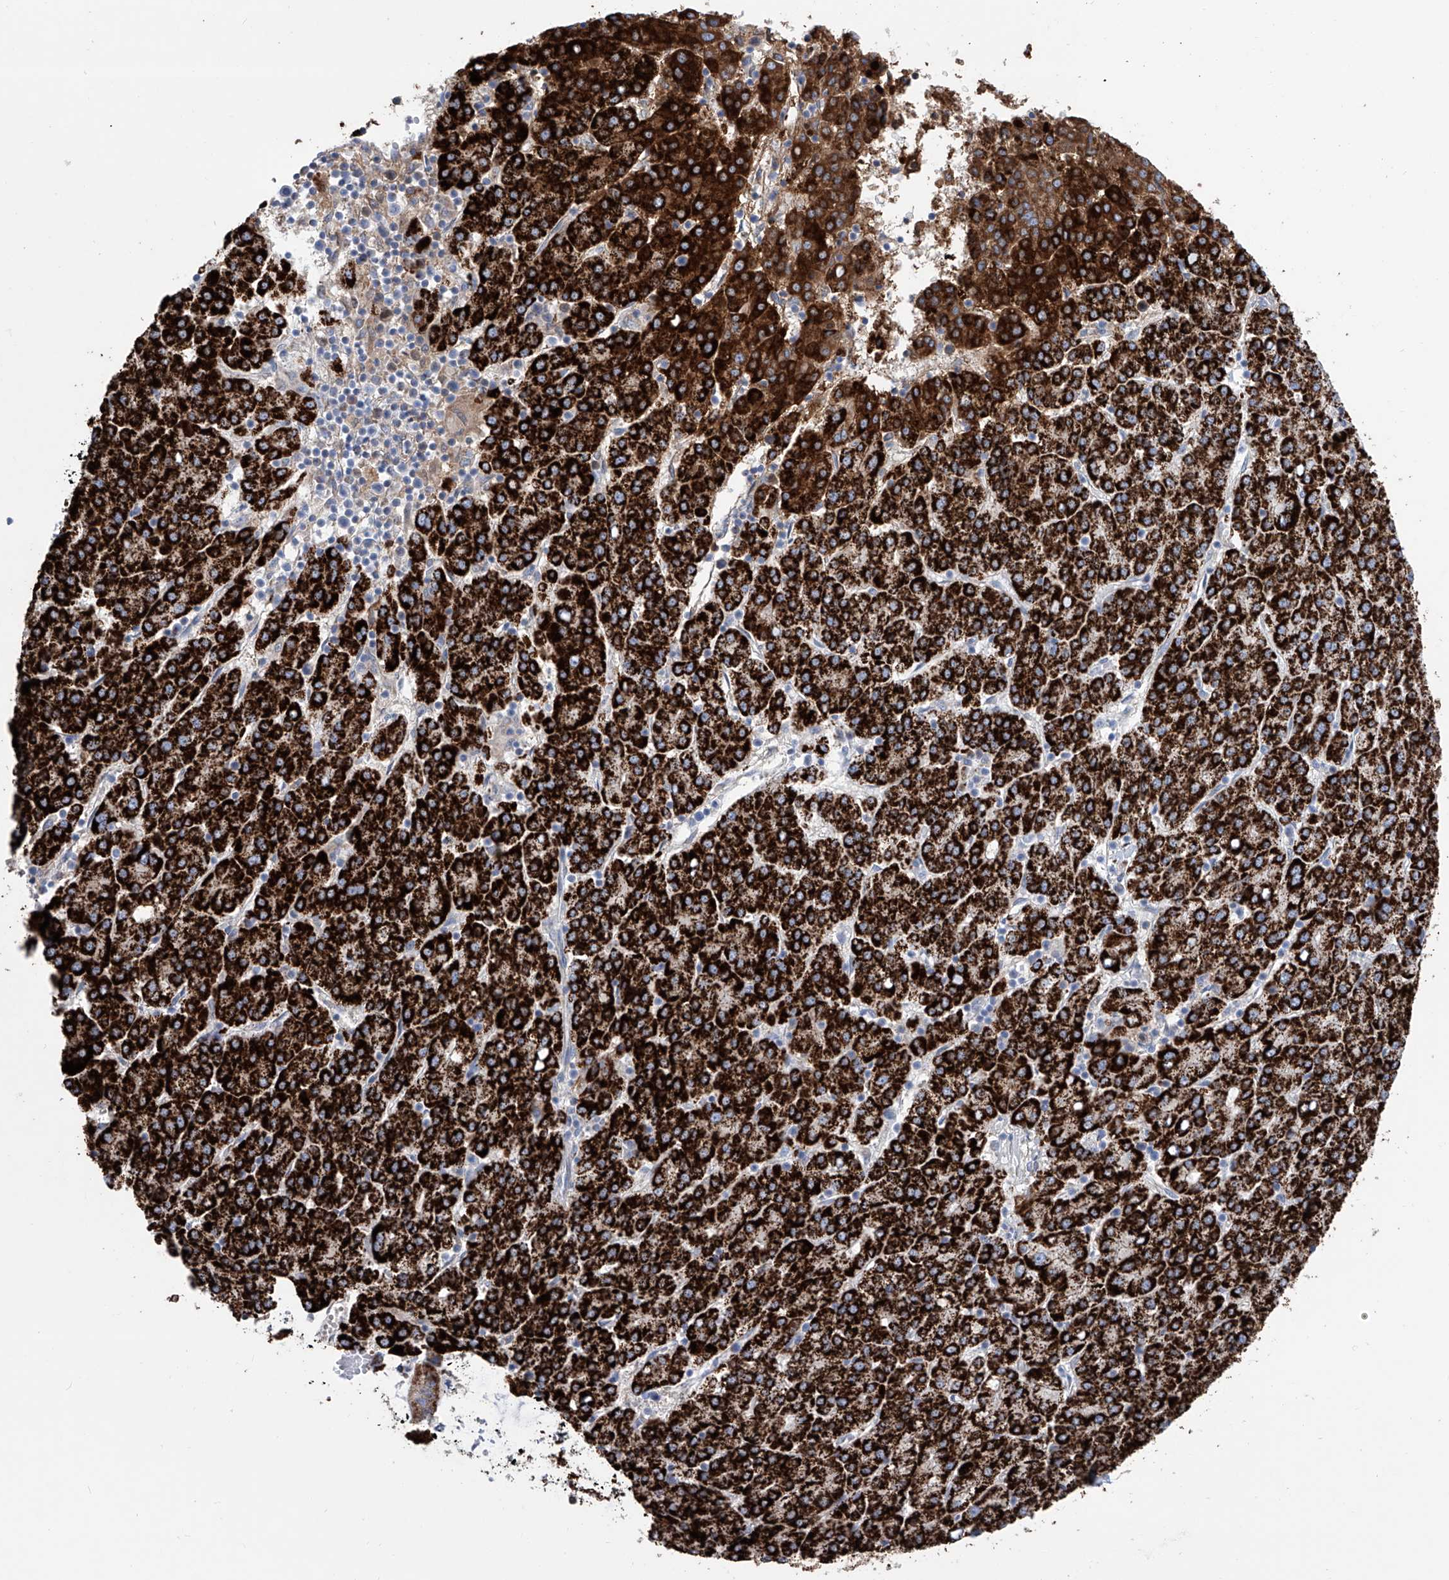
{"staining": {"intensity": "strong", "quantity": ">75%", "location": "cytoplasmic/membranous"}, "tissue": "liver cancer", "cell_type": "Tumor cells", "image_type": "cancer", "snomed": [{"axis": "morphology", "description": "Carcinoma, Hepatocellular, NOS"}, {"axis": "topography", "description": "Liver"}], "caption": "There is high levels of strong cytoplasmic/membranous positivity in tumor cells of liver cancer (hepatocellular carcinoma), as demonstrated by immunohistochemical staining (brown color).", "gene": "ALDH6A1", "patient": {"sex": "female", "age": 58}}